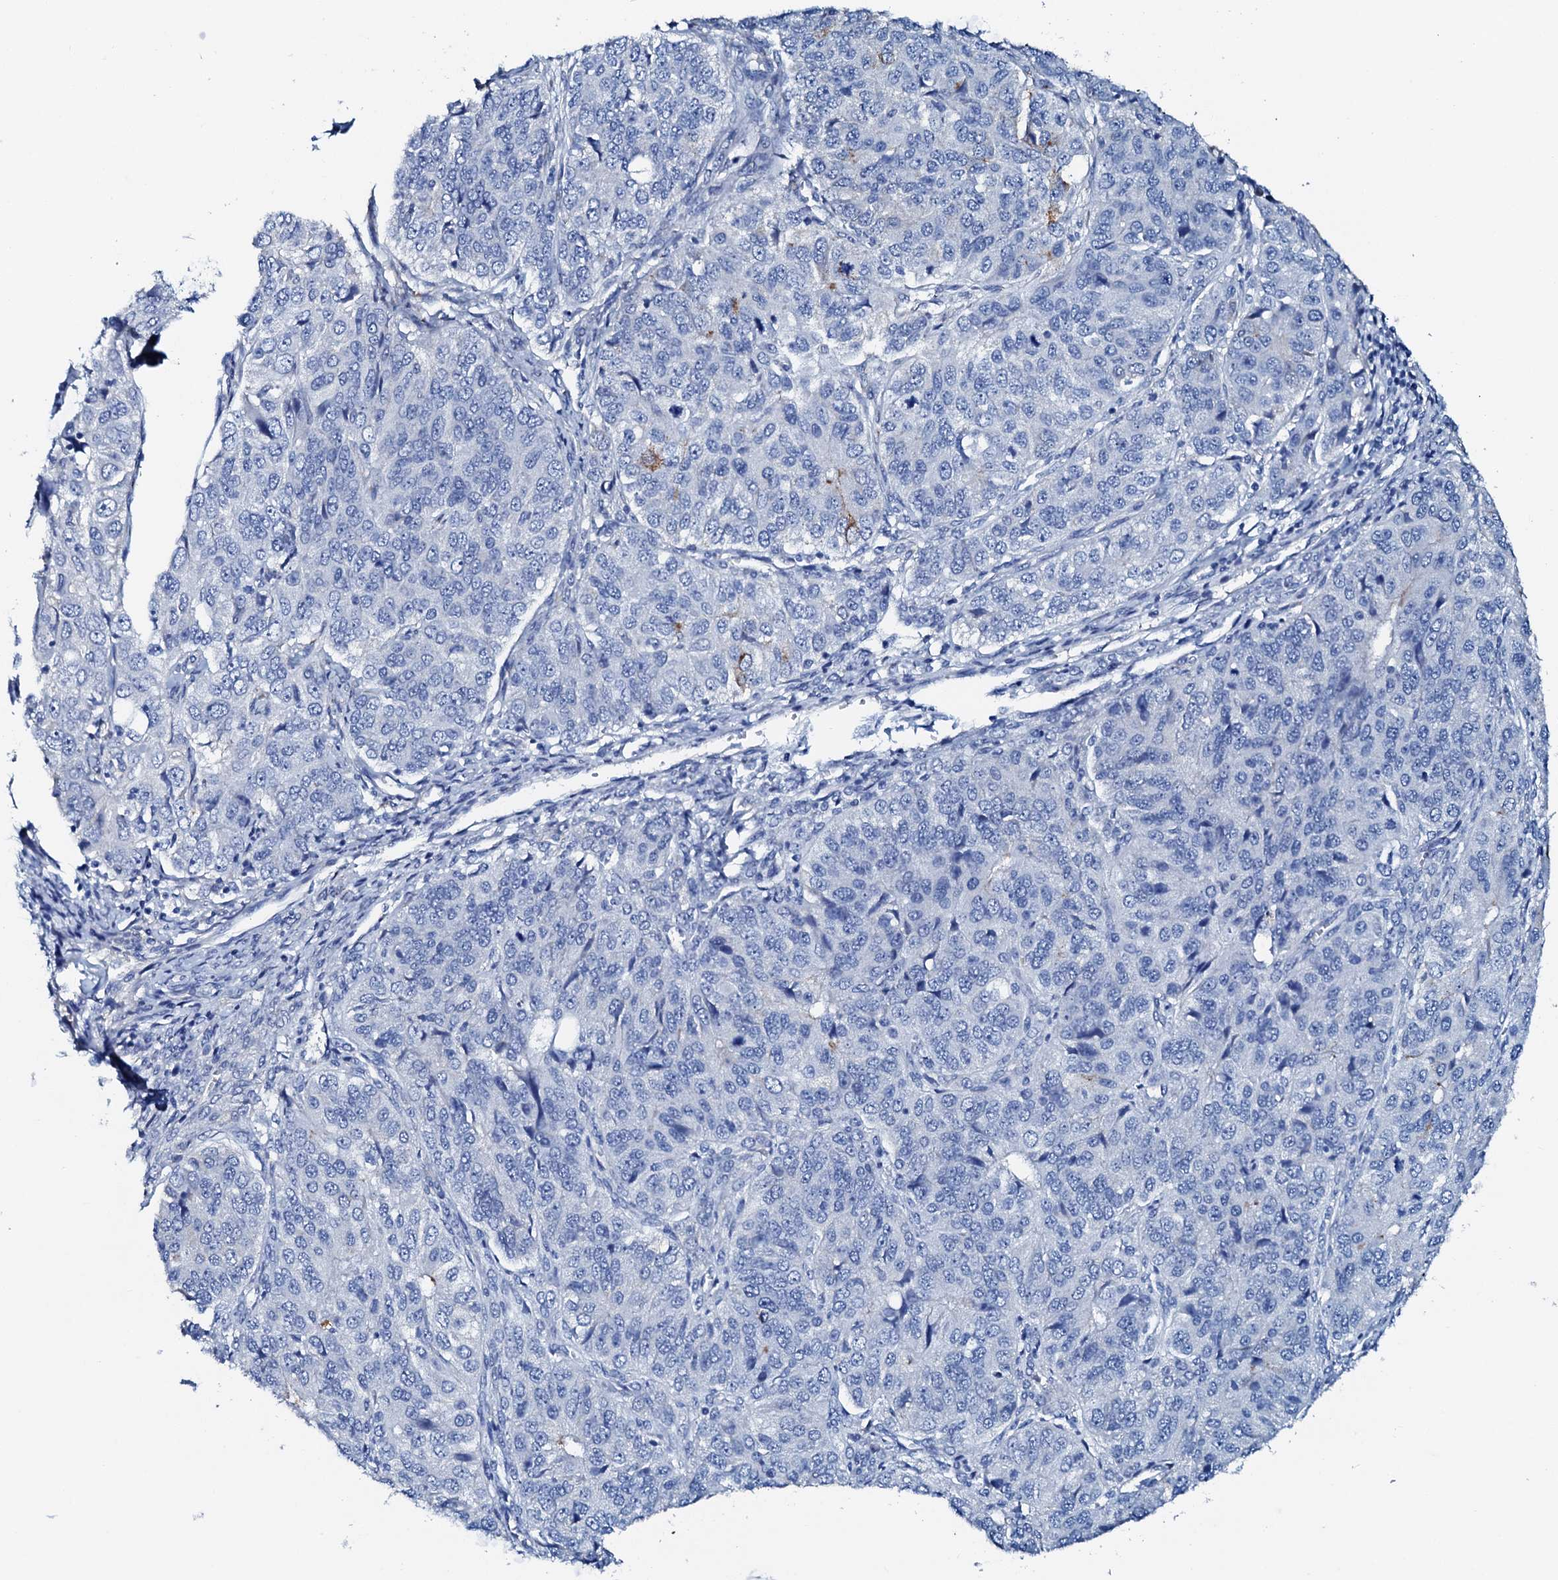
{"staining": {"intensity": "negative", "quantity": "none", "location": "none"}, "tissue": "ovarian cancer", "cell_type": "Tumor cells", "image_type": "cancer", "snomed": [{"axis": "morphology", "description": "Carcinoma, endometroid"}, {"axis": "topography", "description": "Ovary"}], "caption": "Ovarian cancer (endometroid carcinoma) was stained to show a protein in brown. There is no significant staining in tumor cells.", "gene": "AMER2", "patient": {"sex": "female", "age": 51}}